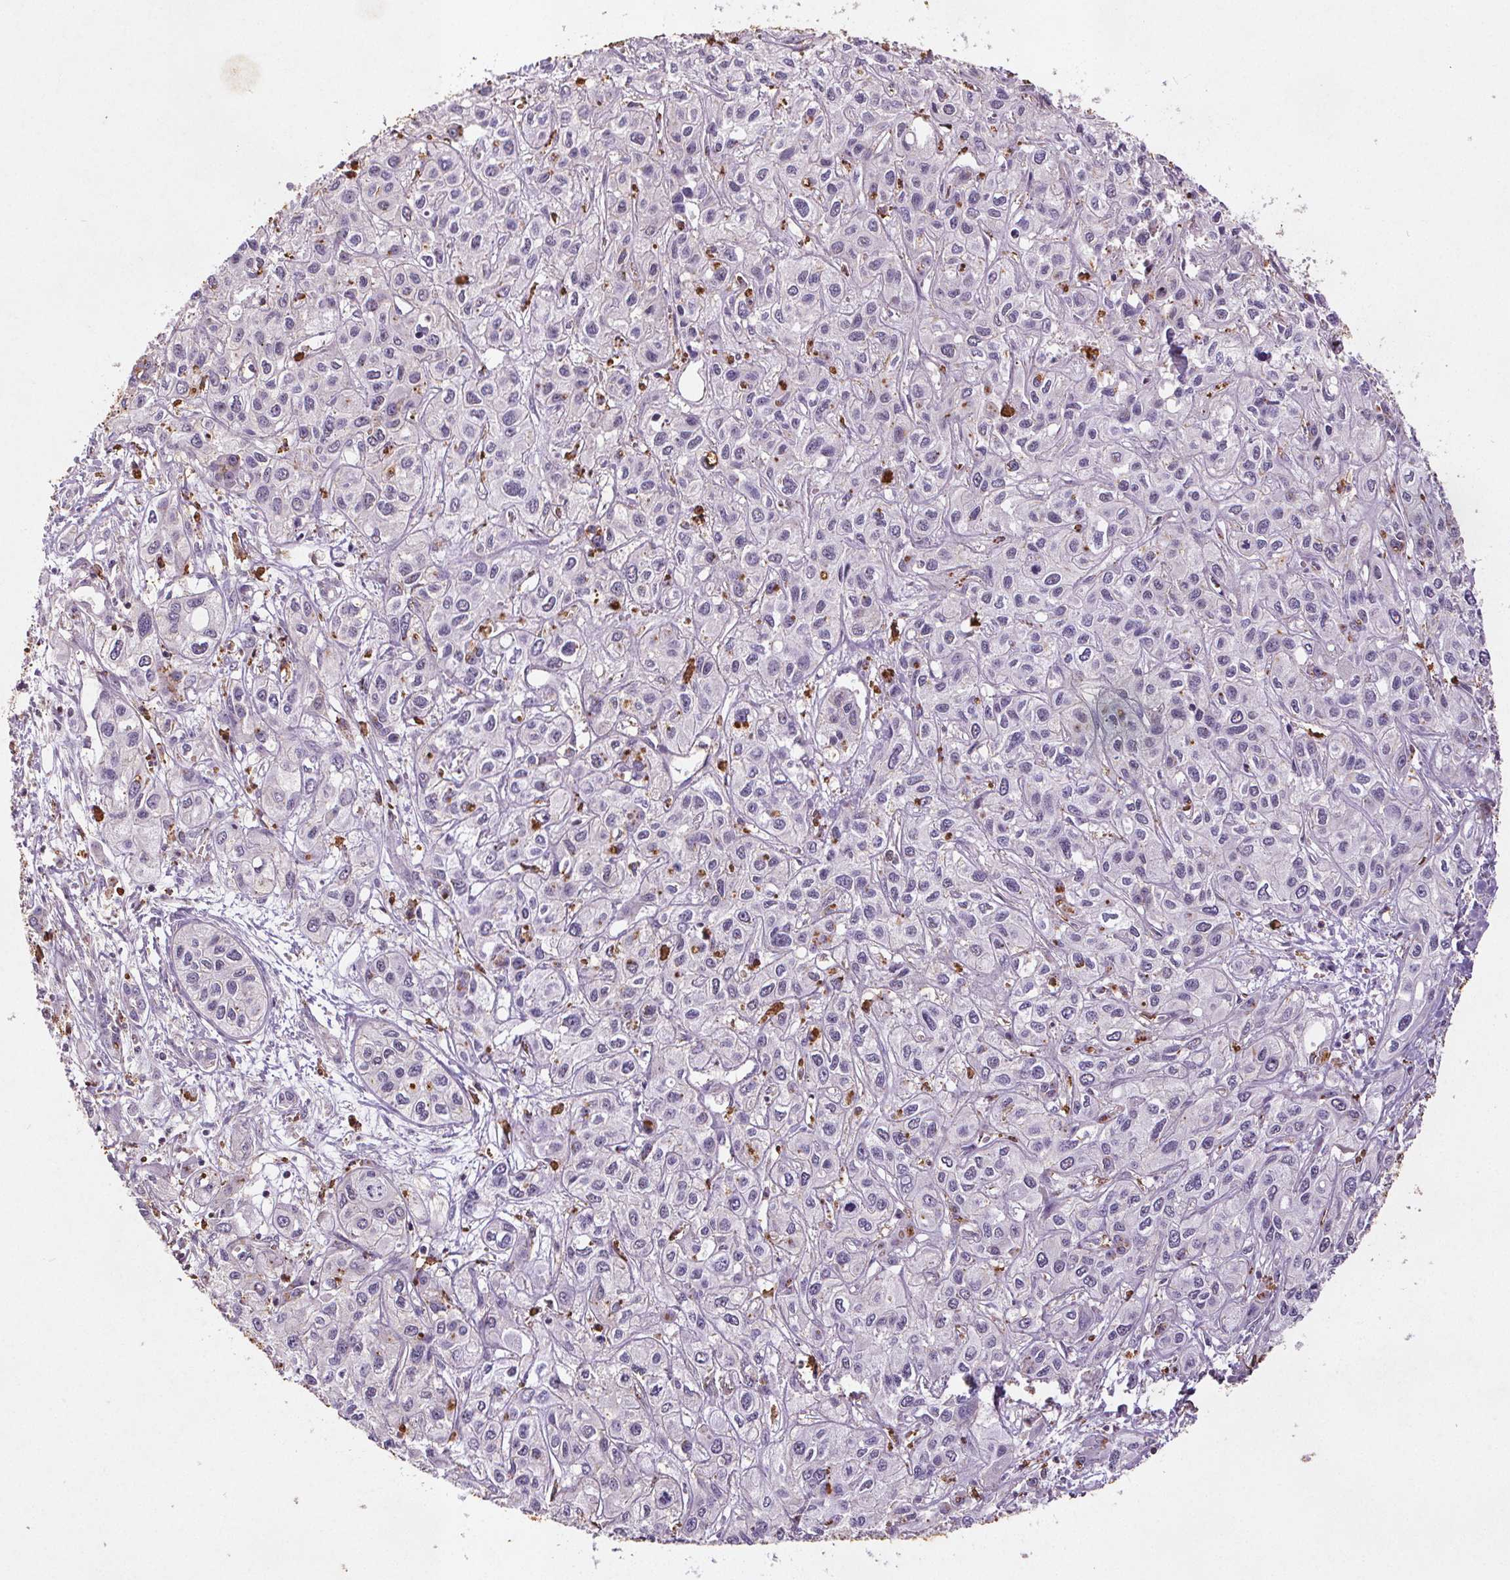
{"staining": {"intensity": "negative", "quantity": "none", "location": "none"}, "tissue": "liver cancer", "cell_type": "Tumor cells", "image_type": "cancer", "snomed": [{"axis": "morphology", "description": "Cholangiocarcinoma"}, {"axis": "topography", "description": "Liver"}], "caption": "An image of cholangiocarcinoma (liver) stained for a protein exhibits no brown staining in tumor cells.", "gene": "C19orf84", "patient": {"sex": "female", "age": 66}}